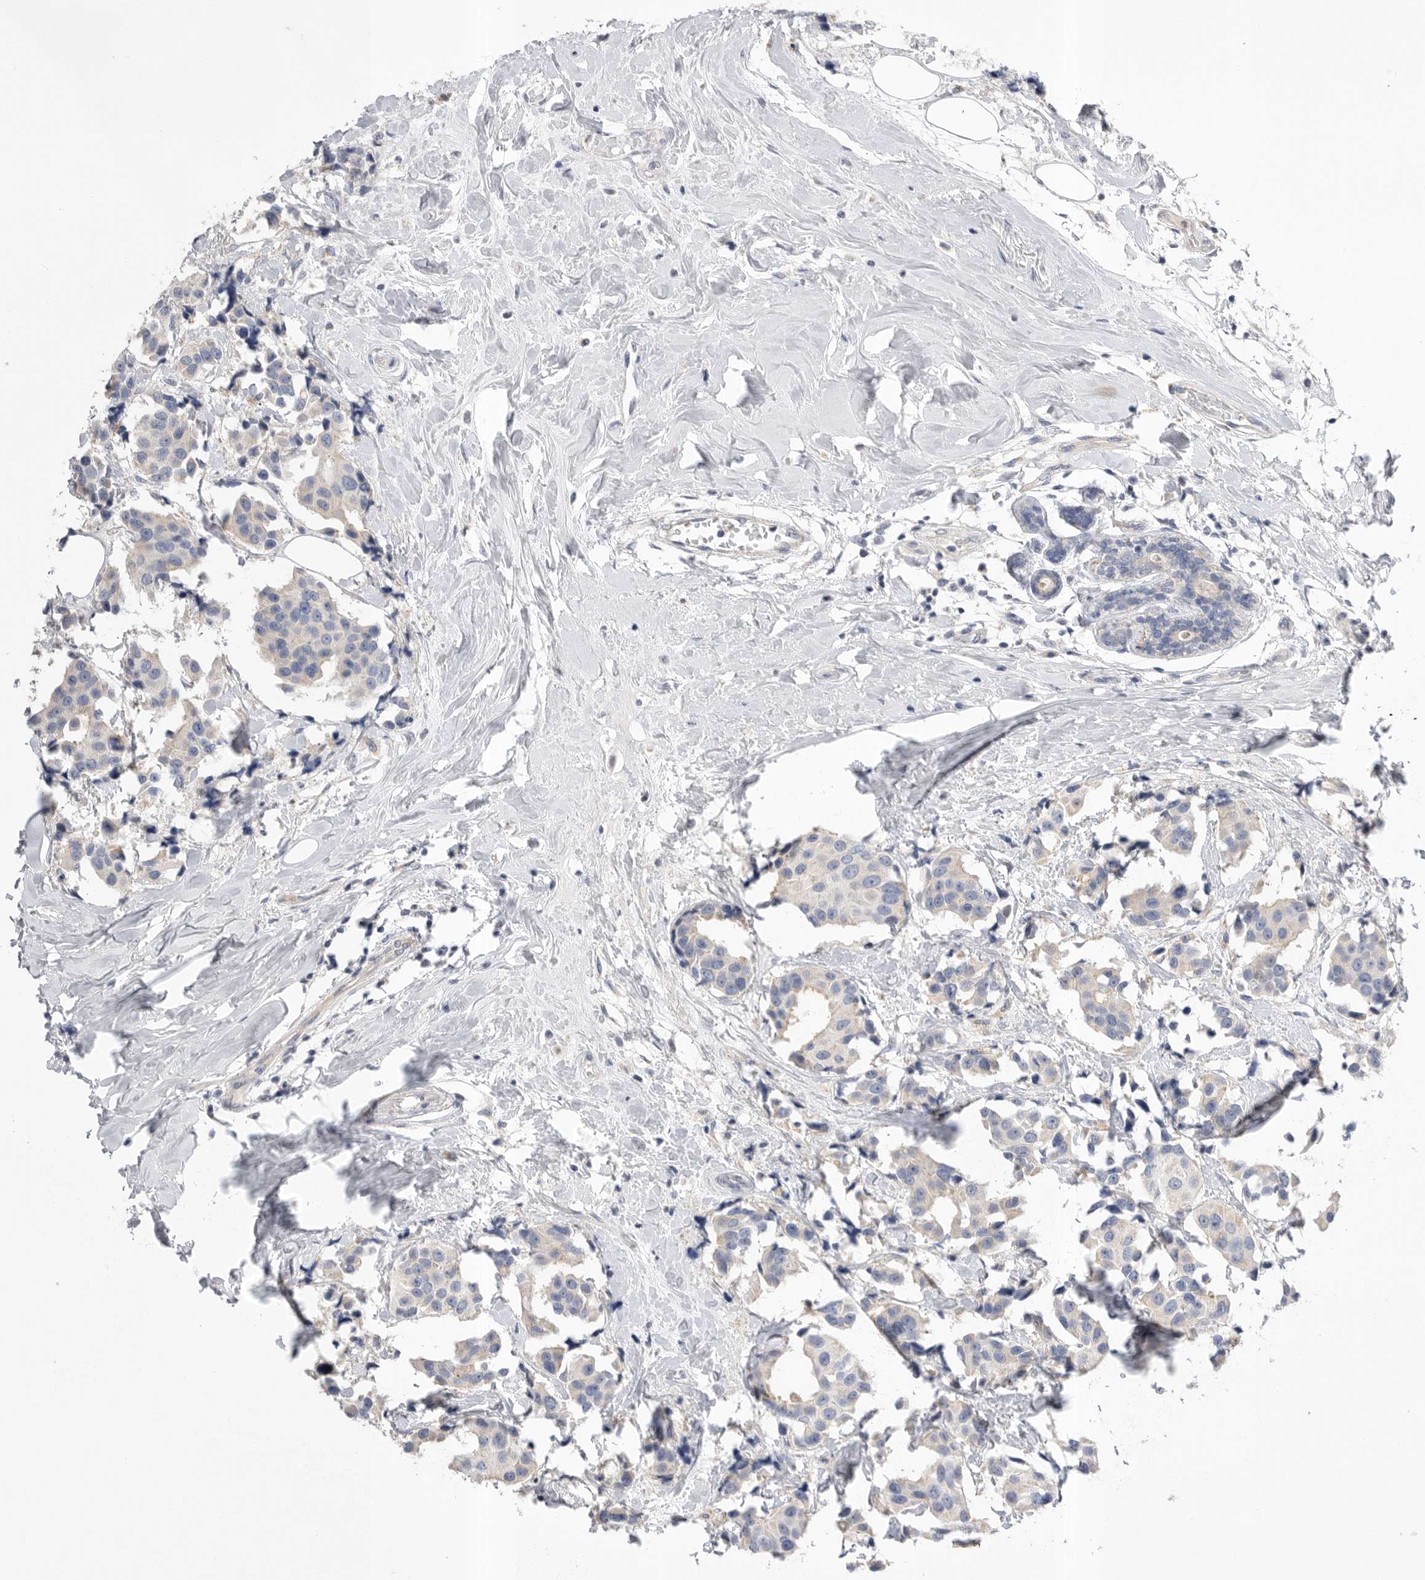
{"staining": {"intensity": "weak", "quantity": "<25%", "location": "cytoplasmic/membranous"}, "tissue": "breast cancer", "cell_type": "Tumor cells", "image_type": "cancer", "snomed": [{"axis": "morphology", "description": "Normal tissue, NOS"}, {"axis": "morphology", "description": "Duct carcinoma"}, {"axis": "topography", "description": "Breast"}], "caption": "Micrograph shows no significant protein positivity in tumor cells of invasive ductal carcinoma (breast).", "gene": "CCDC126", "patient": {"sex": "female", "age": 39}}